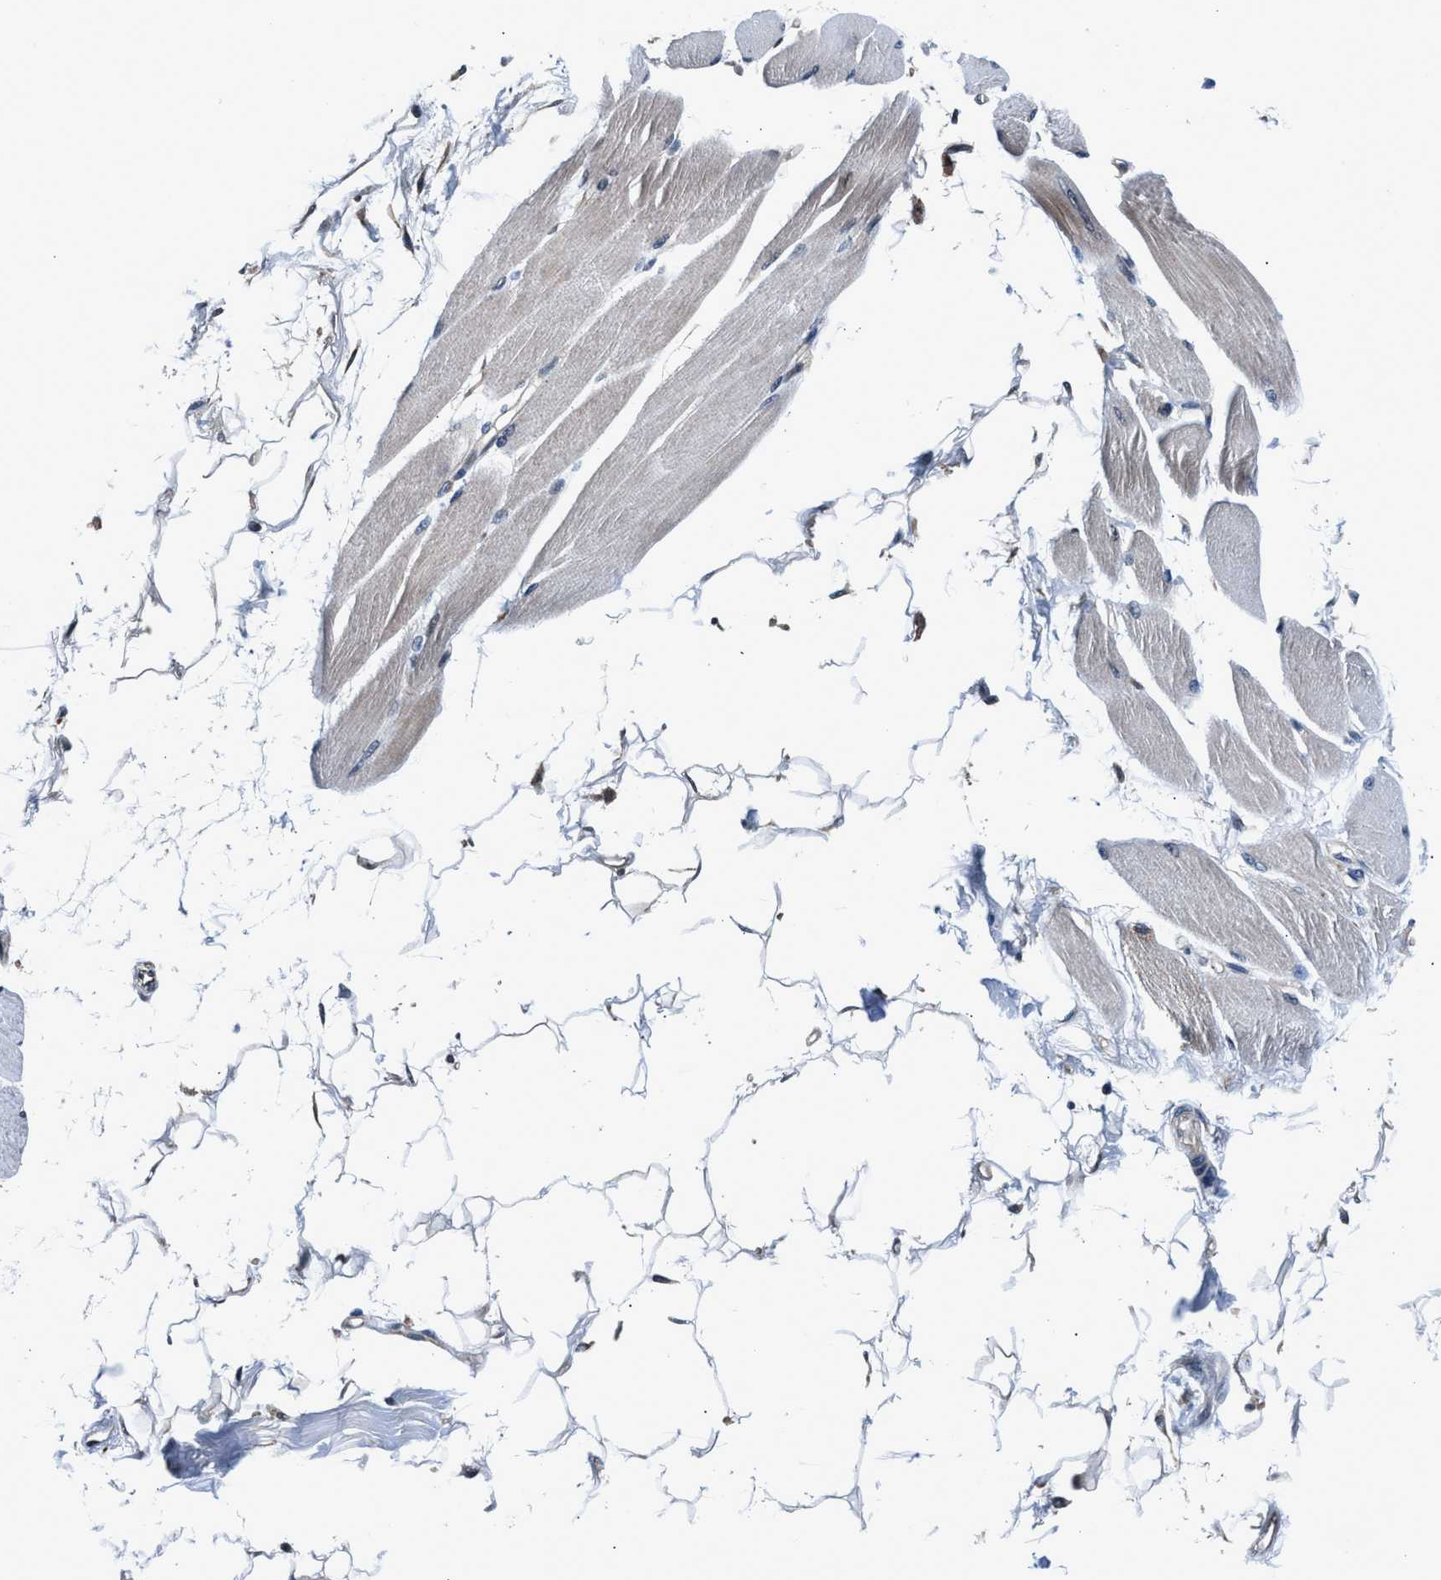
{"staining": {"intensity": "moderate", "quantity": "<25%", "location": "cytoplasmic/membranous"}, "tissue": "skeletal muscle", "cell_type": "Myocytes", "image_type": "normal", "snomed": [{"axis": "morphology", "description": "Normal tissue, NOS"}, {"axis": "topography", "description": "Skeletal muscle"}, {"axis": "topography", "description": "Peripheral nerve tissue"}], "caption": "Protein expression analysis of benign skeletal muscle displays moderate cytoplasmic/membranous staining in approximately <25% of myocytes.", "gene": "PRPSAP2", "patient": {"sex": "female", "age": 84}}